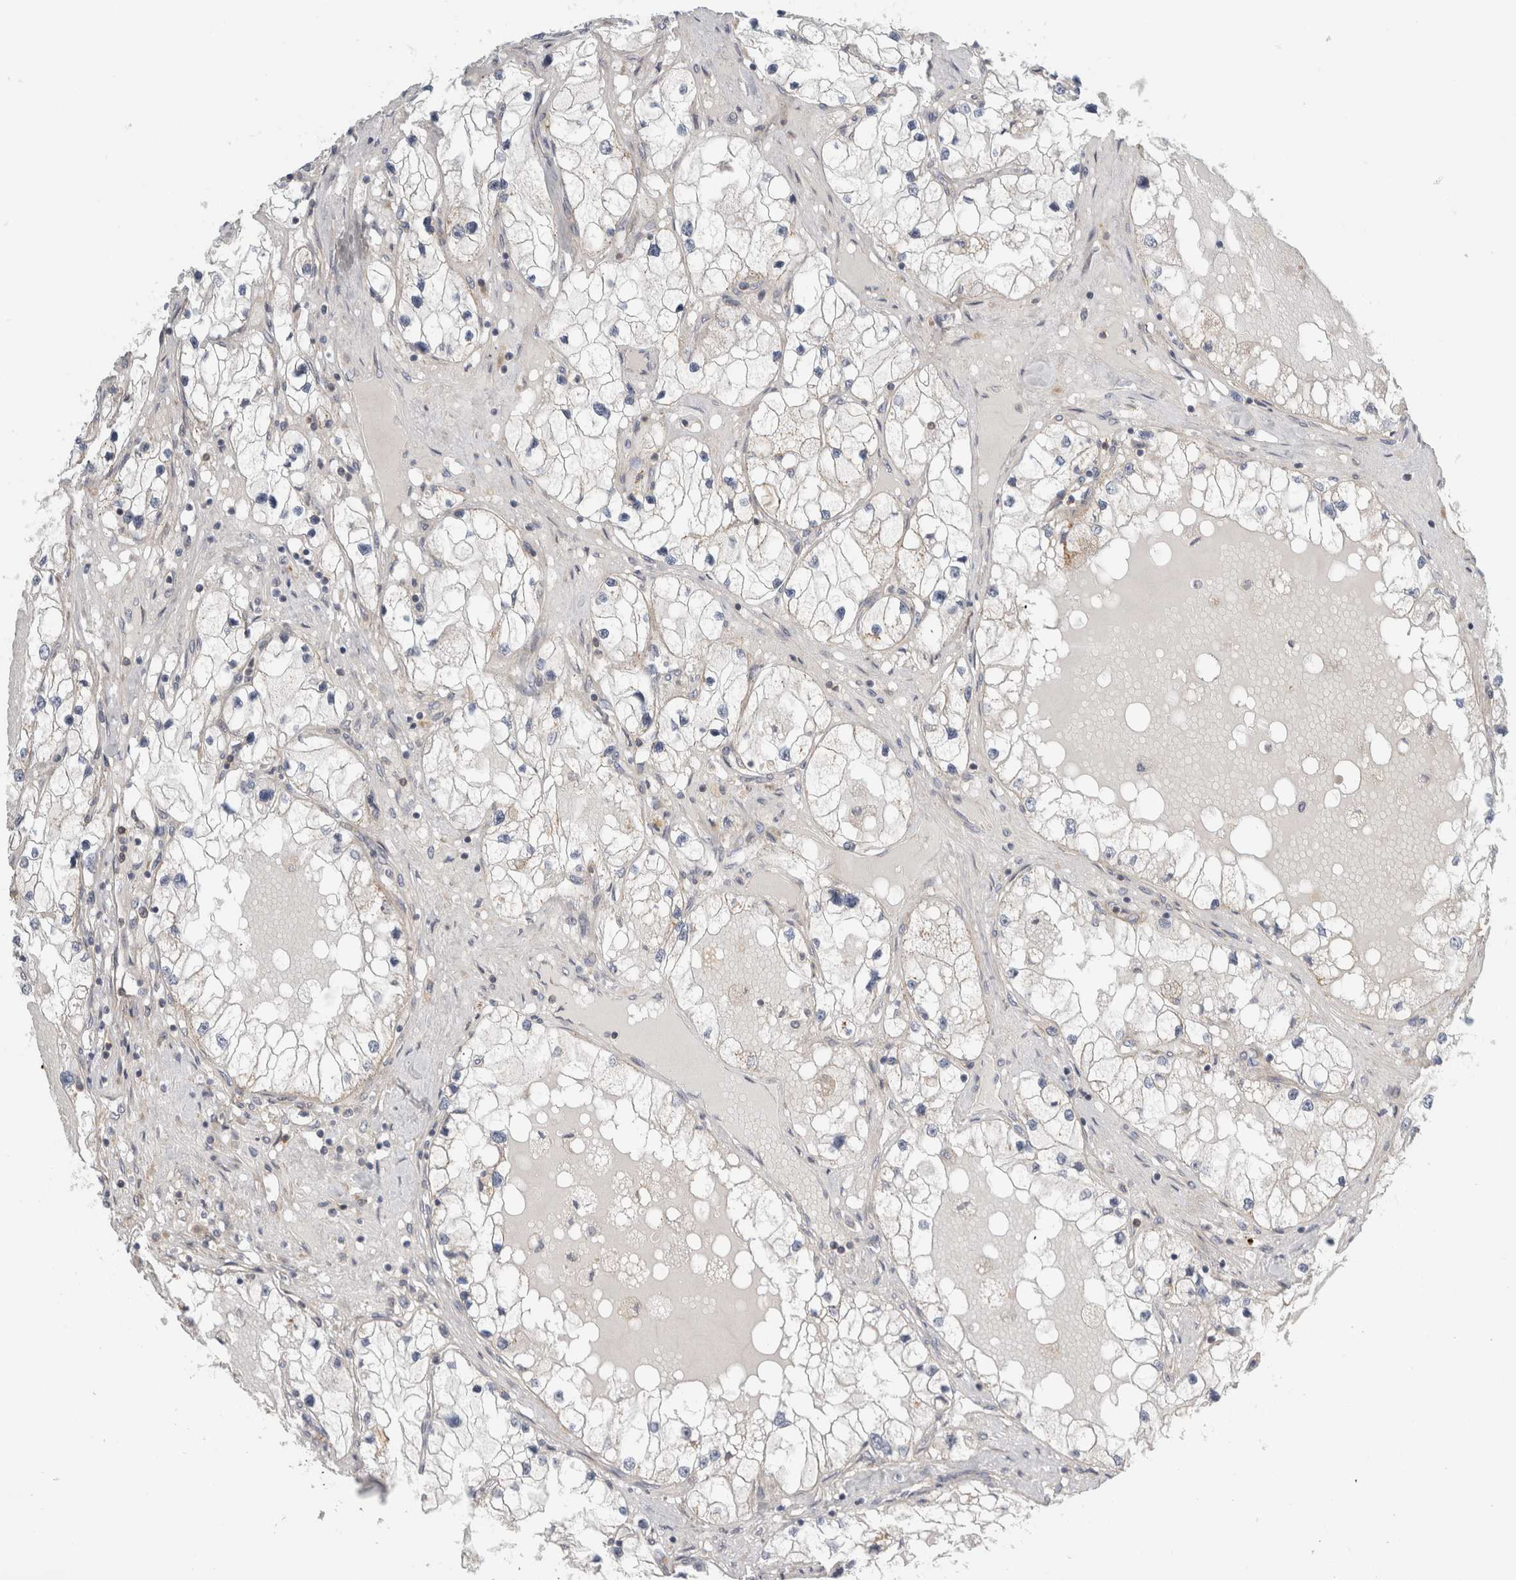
{"staining": {"intensity": "negative", "quantity": "none", "location": "none"}, "tissue": "renal cancer", "cell_type": "Tumor cells", "image_type": "cancer", "snomed": [{"axis": "morphology", "description": "Adenocarcinoma, NOS"}, {"axis": "topography", "description": "Kidney"}], "caption": "Tumor cells show no significant protein positivity in renal cancer. (DAB (3,3'-diaminobenzidine) immunohistochemistry, high magnification).", "gene": "KPNA5", "patient": {"sex": "male", "age": 68}}